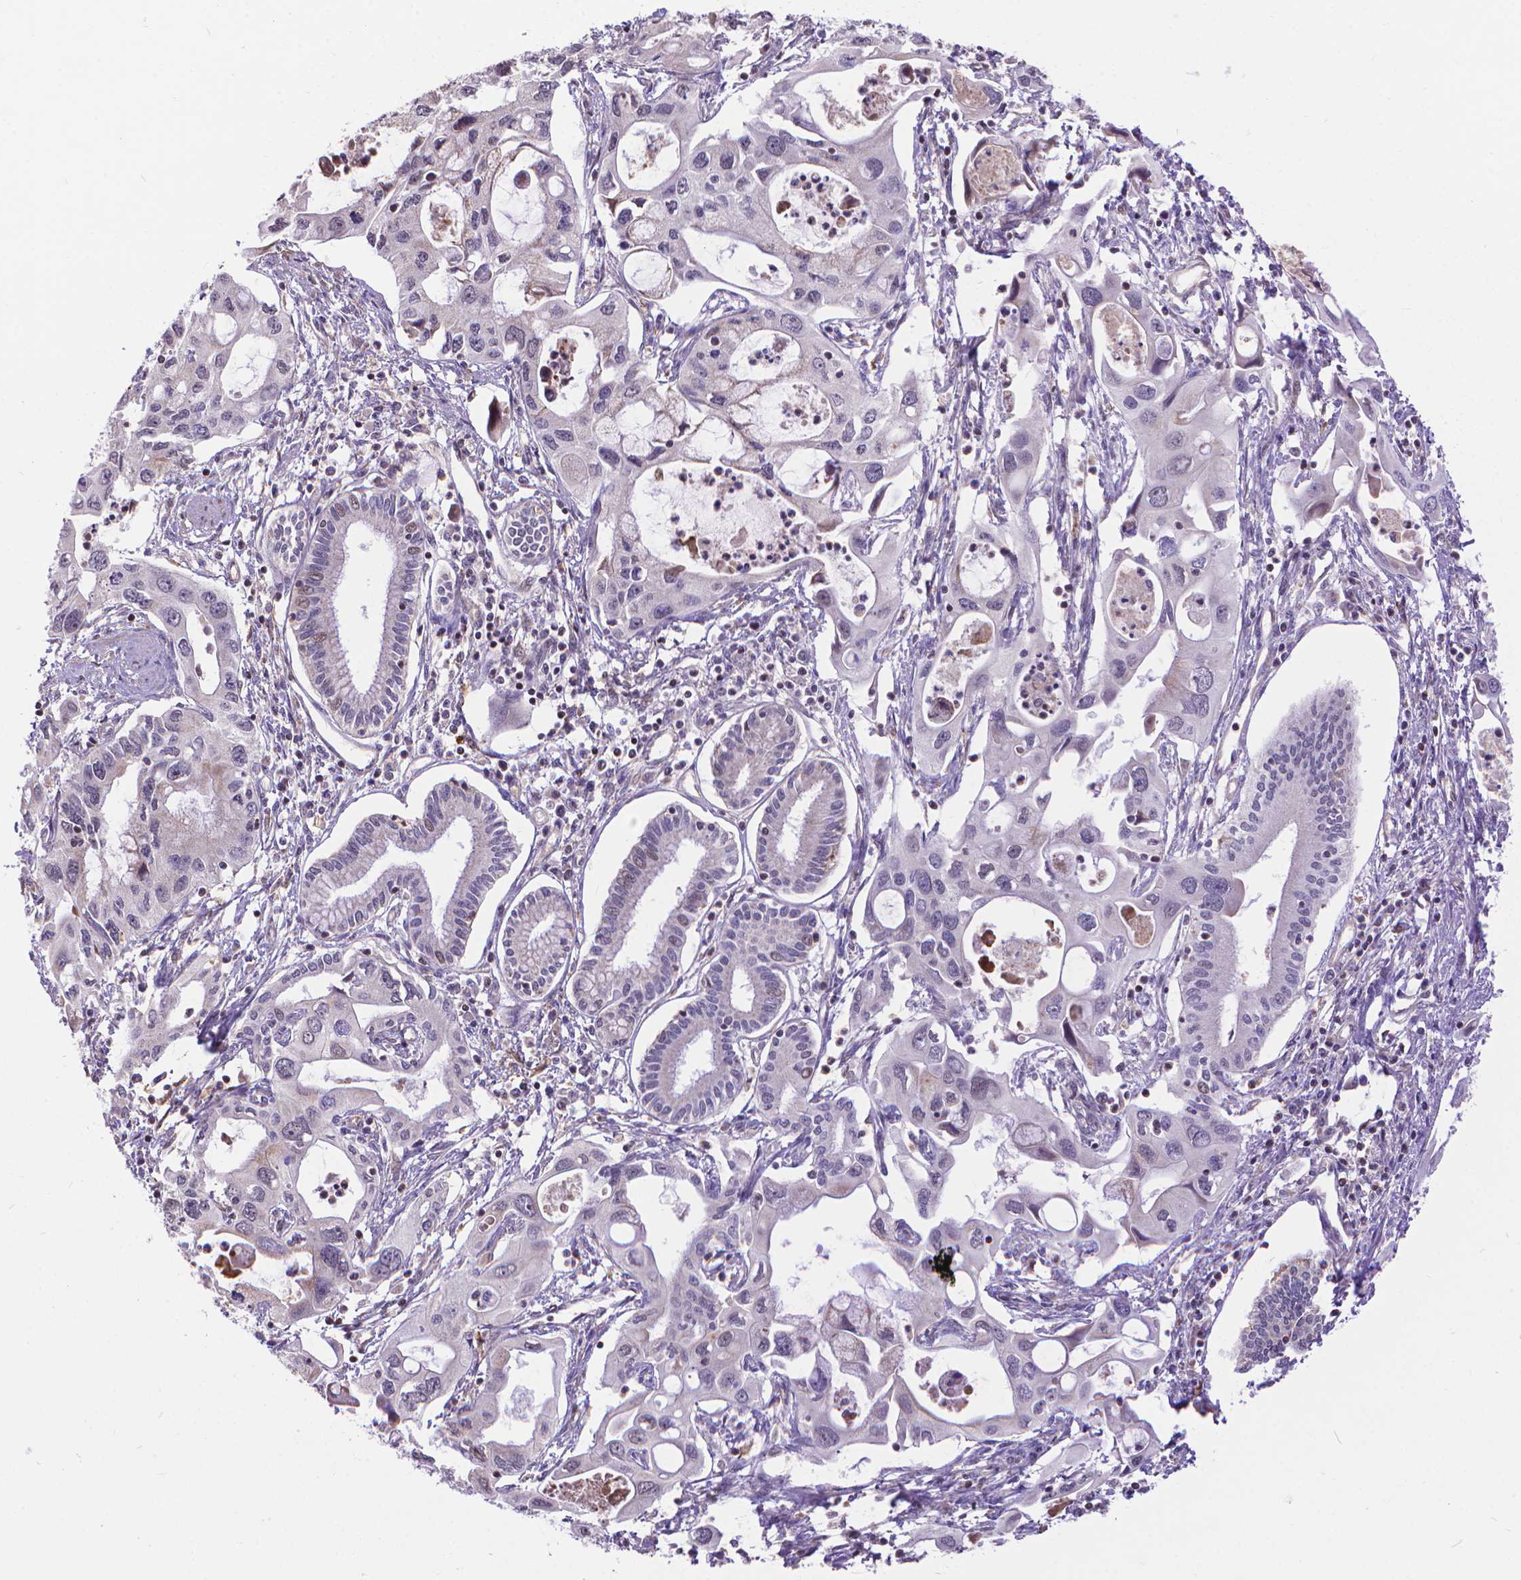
{"staining": {"intensity": "negative", "quantity": "none", "location": "none"}, "tissue": "pancreatic cancer", "cell_type": "Tumor cells", "image_type": "cancer", "snomed": [{"axis": "morphology", "description": "Adenocarcinoma, NOS"}, {"axis": "topography", "description": "Pancreas"}], "caption": "High magnification brightfield microscopy of pancreatic adenocarcinoma stained with DAB (brown) and counterstained with hematoxylin (blue): tumor cells show no significant positivity.", "gene": "TMEM135", "patient": {"sex": "male", "age": 60}}